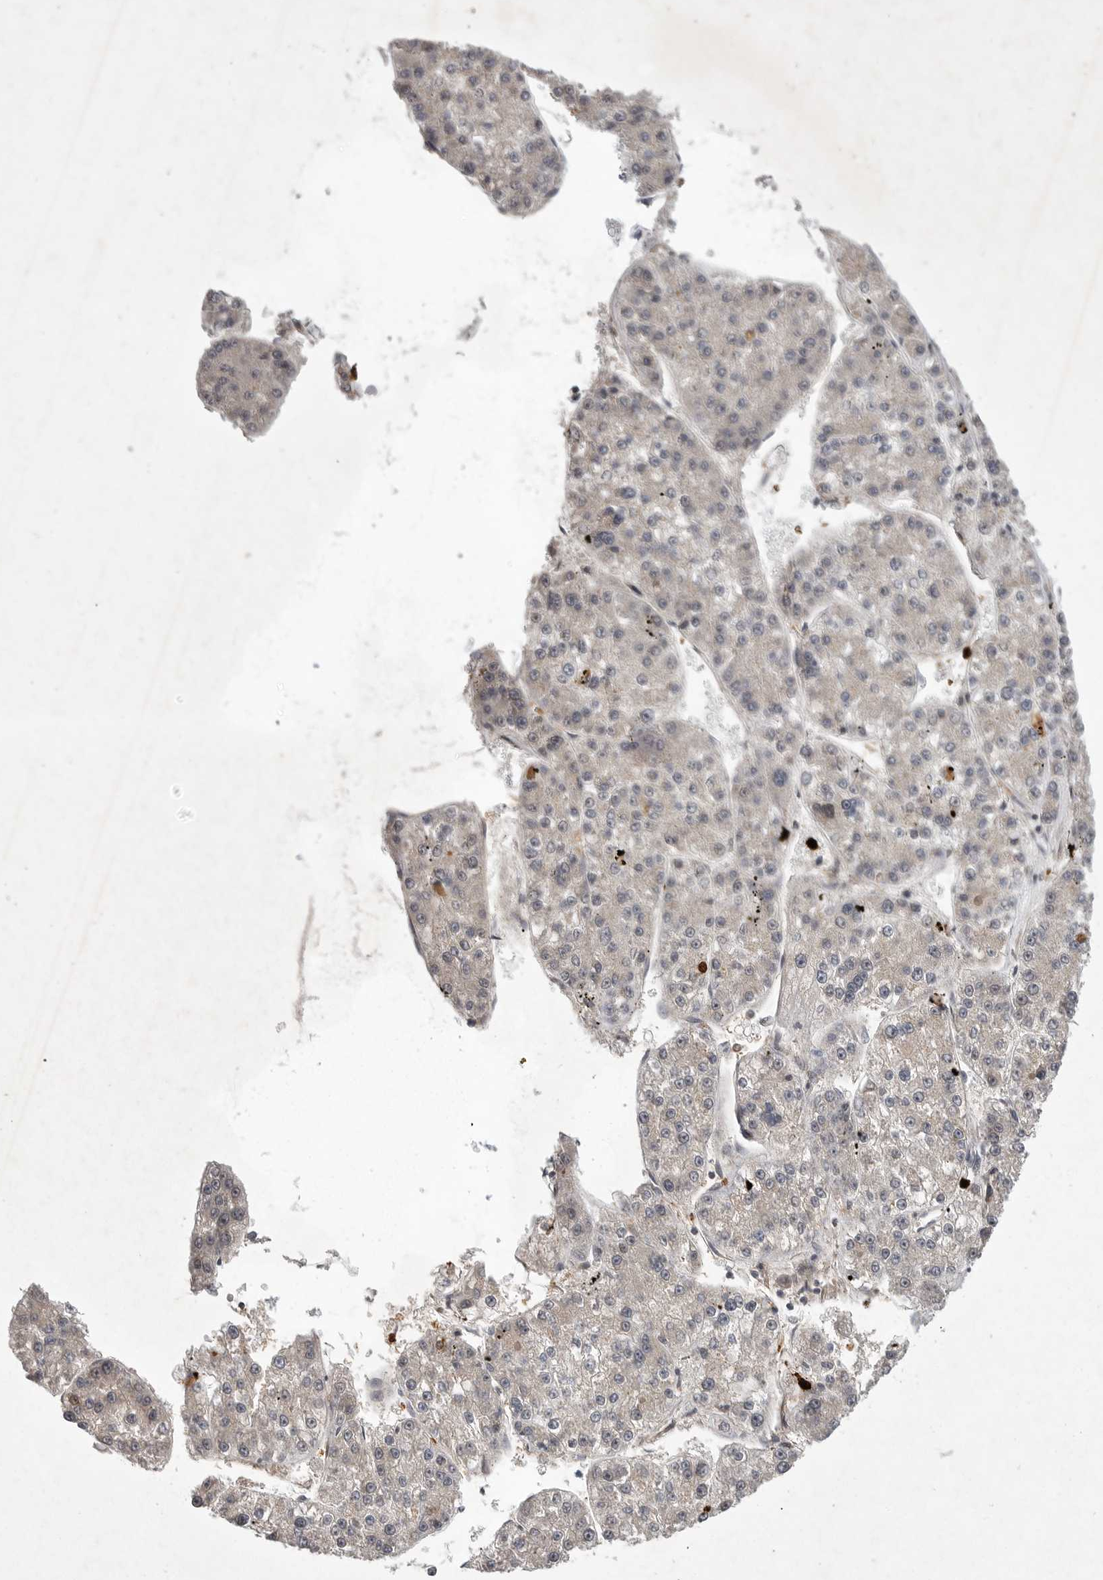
{"staining": {"intensity": "negative", "quantity": "none", "location": "none"}, "tissue": "liver cancer", "cell_type": "Tumor cells", "image_type": "cancer", "snomed": [{"axis": "morphology", "description": "Carcinoma, Hepatocellular, NOS"}, {"axis": "topography", "description": "Liver"}], "caption": "Protein analysis of liver cancer (hepatocellular carcinoma) shows no significant staining in tumor cells.", "gene": "UBE3D", "patient": {"sex": "female", "age": 73}}